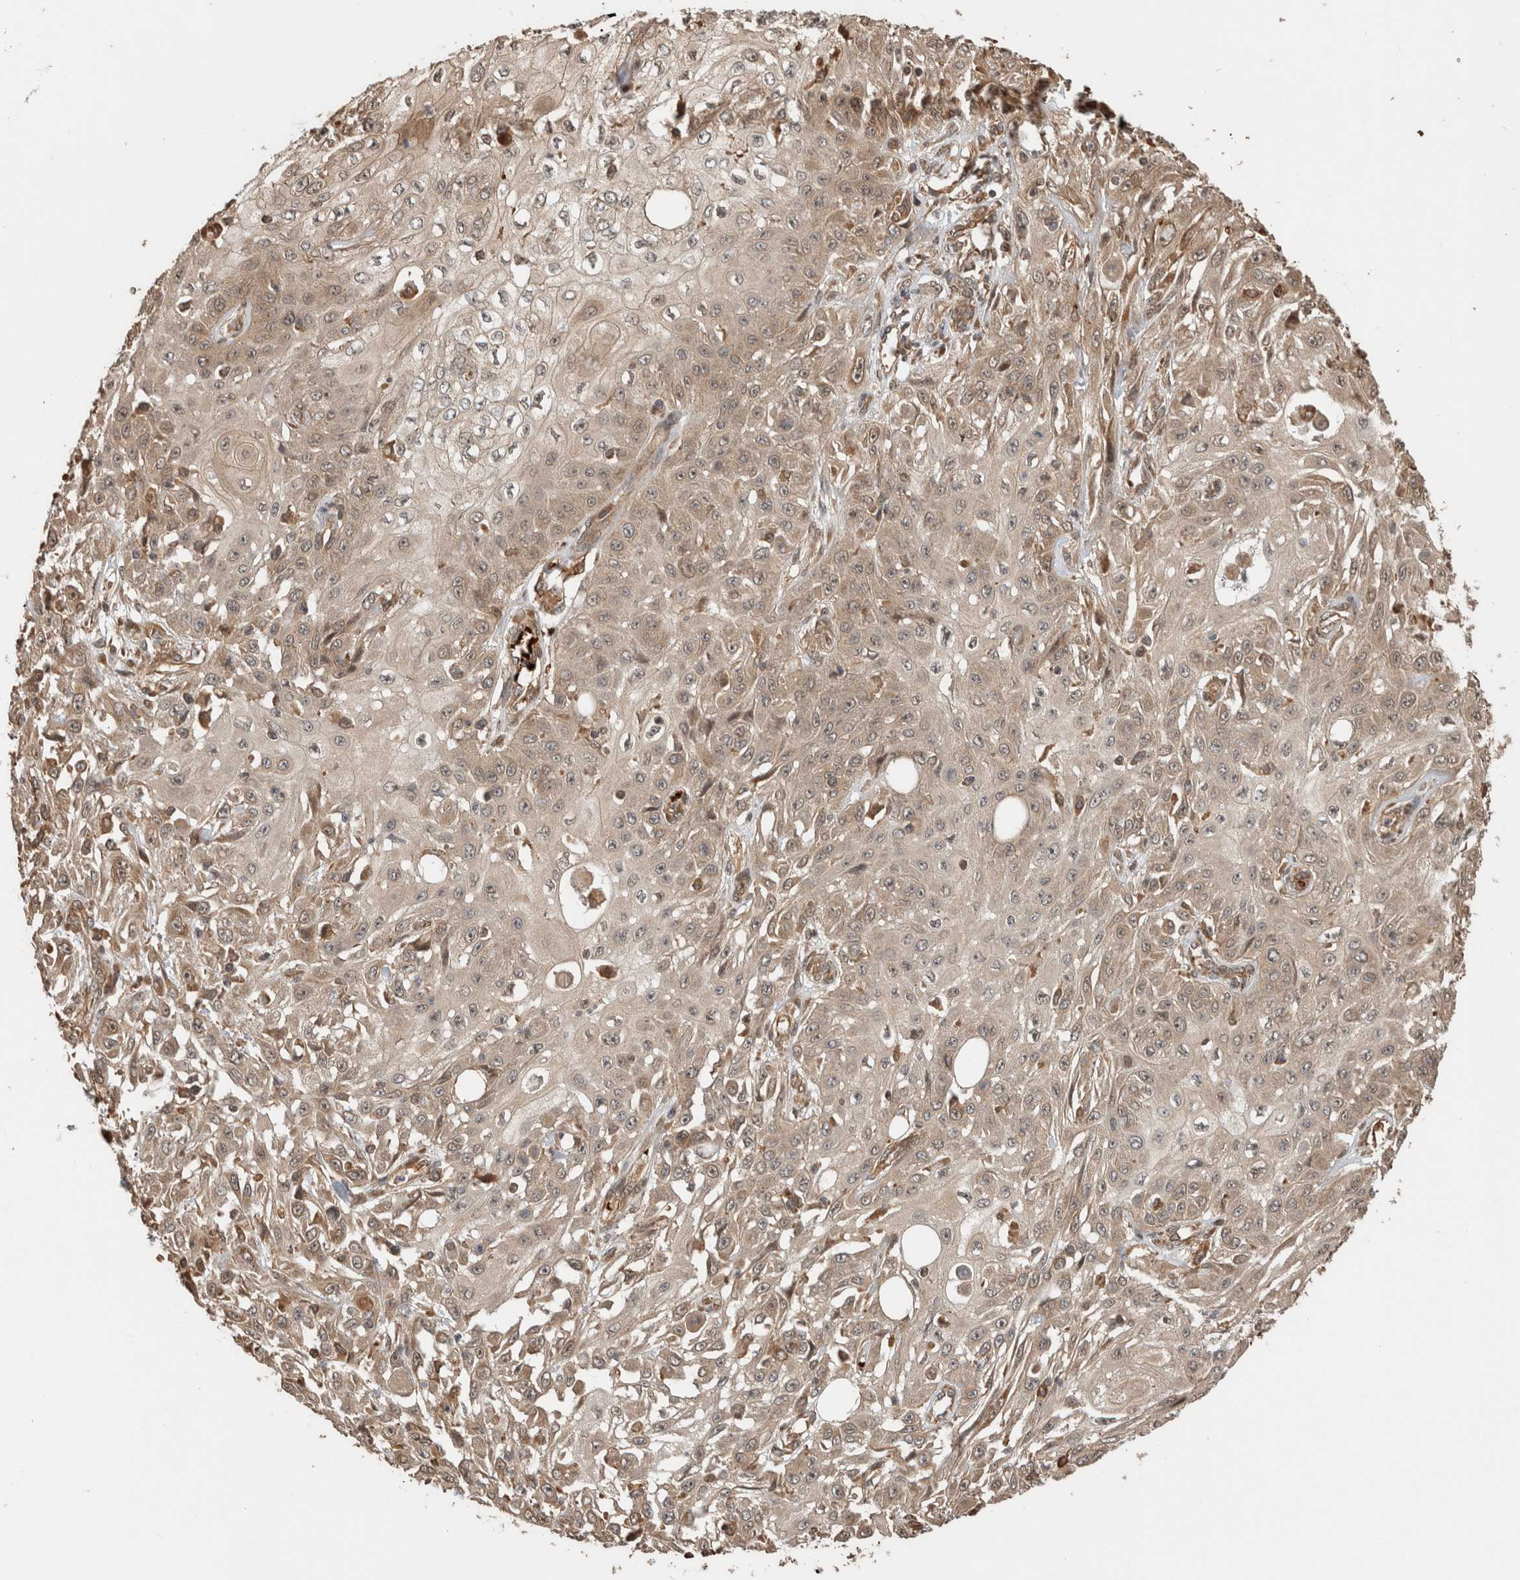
{"staining": {"intensity": "weak", "quantity": ">75%", "location": "cytoplasmic/membranous"}, "tissue": "skin cancer", "cell_type": "Tumor cells", "image_type": "cancer", "snomed": [{"axis": "morphology", "description": "Squamous cell carcinoma, NOS"}, {"axis": "morphology", "description": "Squamous cell carcinoma, metastatic, NOS"}, {"axis": "topography", "description": "Skin"}, {"axis": "topography", "description": "Lymph node"}], "caption": "Immunohistochemical staining of human skin metastatic squamous cell carcinoma shows weak cytoplasmic/membranous protein staining in about >75% of tumor cells.", "gene": "OTUD6B", "patient": {"sex": "male", "age": 75}}